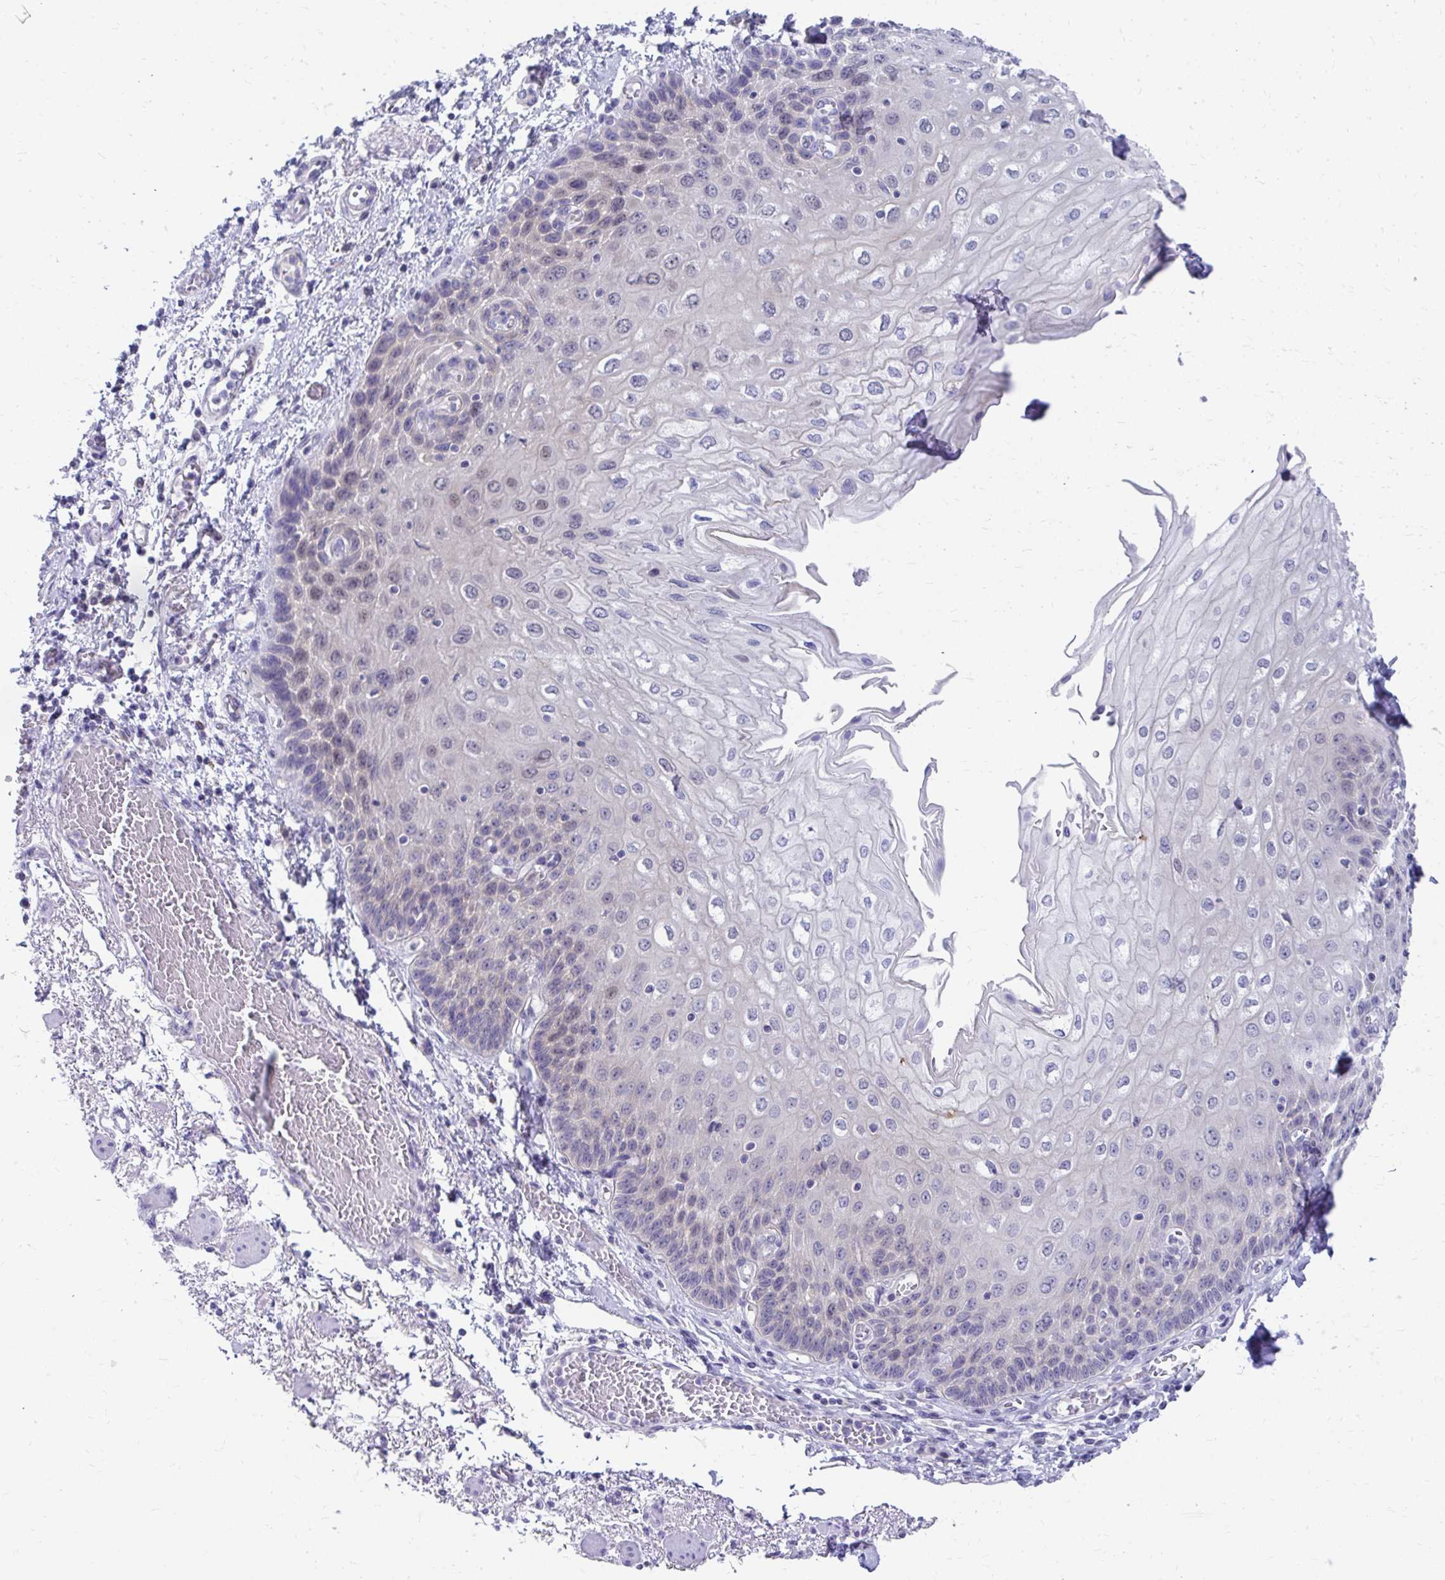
{"staining": {"intensity": "negative", "quantity": "none", "location": "none"}, "tissue": "esophagus", "cell_type": "Squamous epithelial cells", "image_type": "normal", "snomed": [{"axis": "morphology", "description": "Normal tissue, NOS"}, {"axis": "morphology", "description": "Adenocarcinoma, NOS"}, {"axis": "topography", "description": "Esophagus"}], "caption": "An image of esophagus stained for a protein reveals no brown staining in squamous epithelial cells. (Stains: DAB (3,3'-diaminobenzidine) IHC with hematoxylin counter stain, Microscopy: brightfield microscopy at high magnification).", "gene": "C19orf81", "patient": {"sex": "male", "age": 81}}